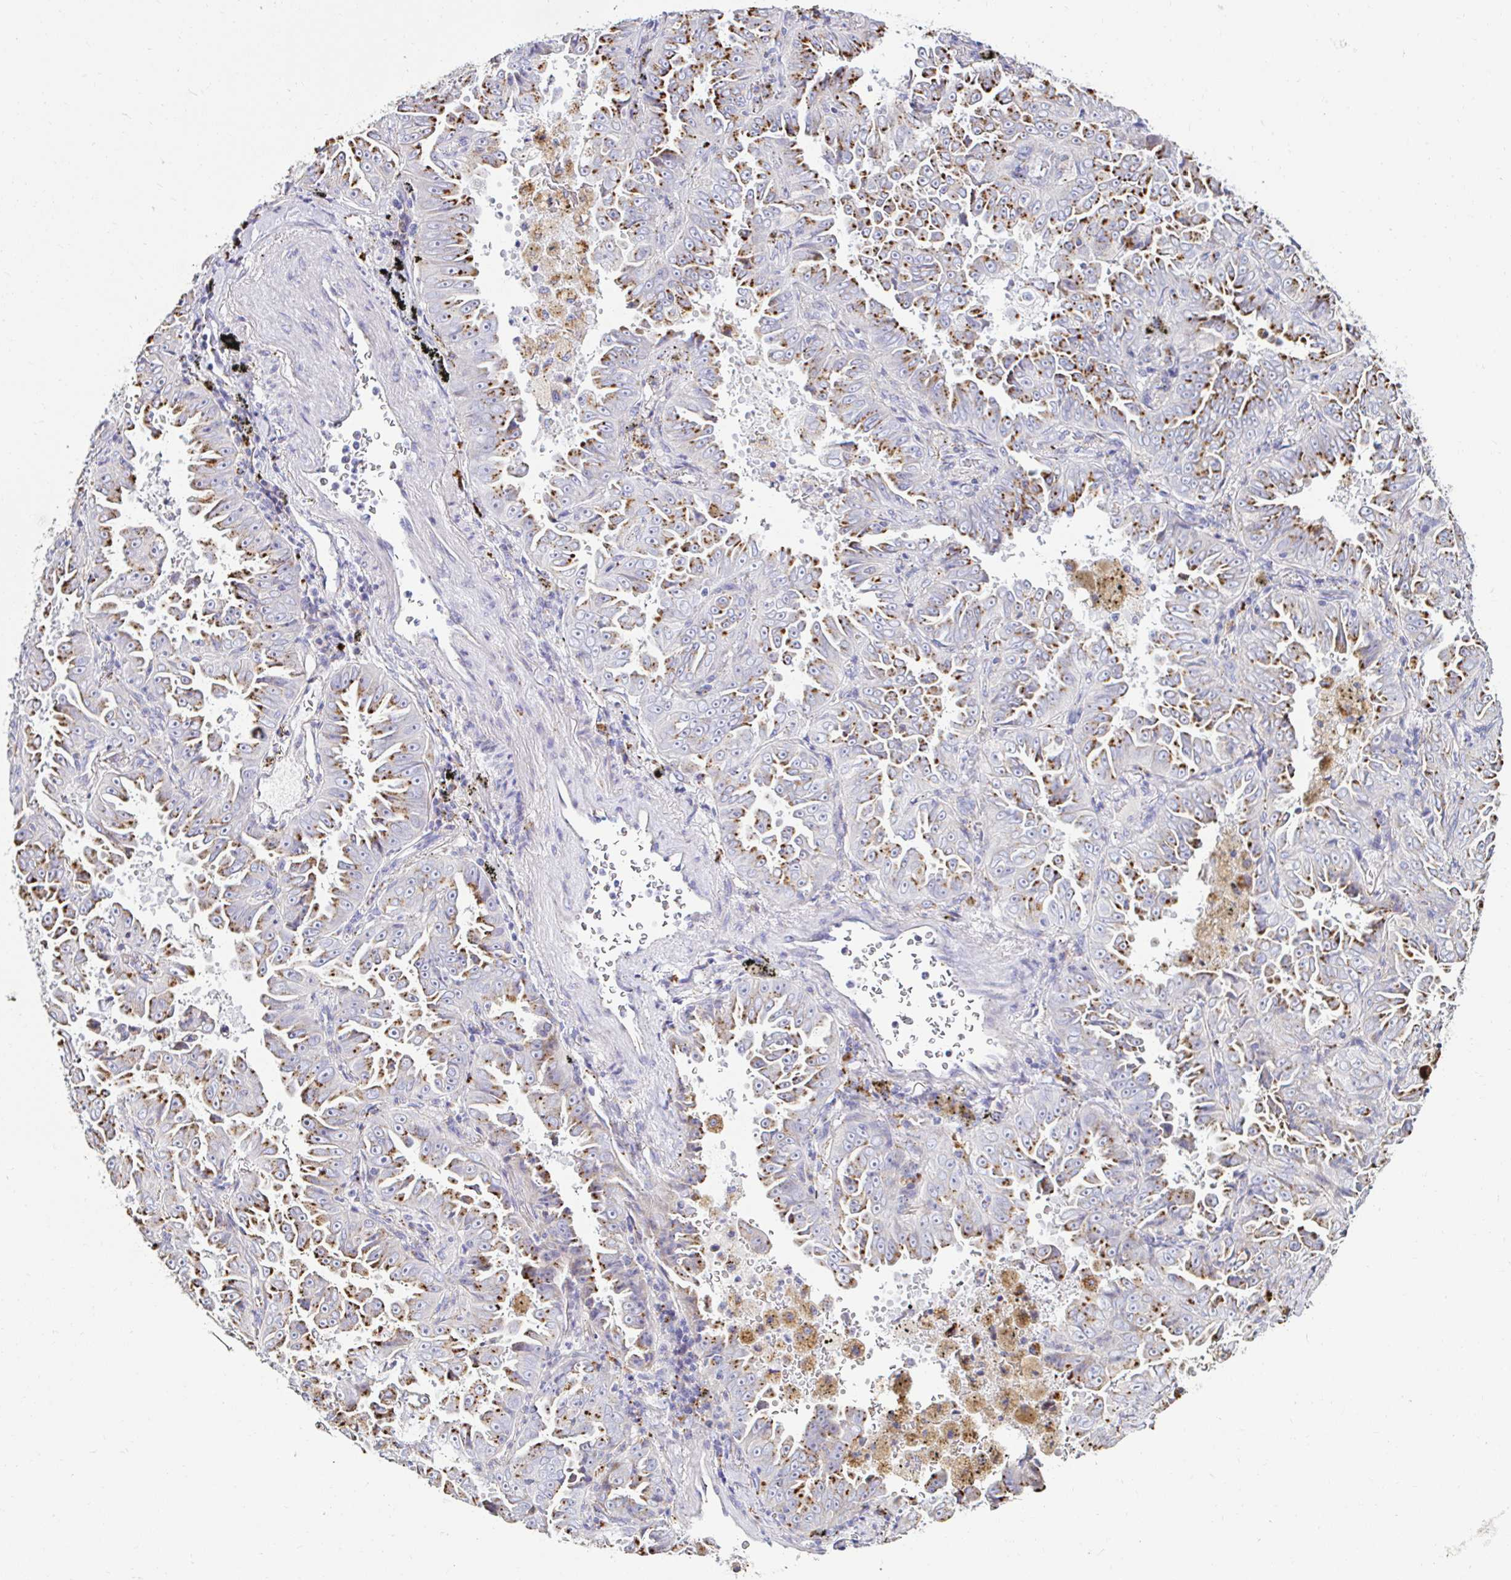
{"staining": {"intensity": "moderate", "quantity": ">75%", "location": "cytoplasmic/membranous"}, "tissue": "lung cancer", "cell_type": "Tumor cells", "image_type": "cancer", "snomed": [{"axis": "morphology", "description": "Adenocarcinoma, NOS"}, {"axis": "topography", "description": "Lung"}], "caption": "Tumor cells demonstrate moderate cytoplasmic/membranous expression in approximately >75% of cells in lung adenocarcinoma.", "gene": "GALNS", "patient": {"sex": "female", "age": 52}}